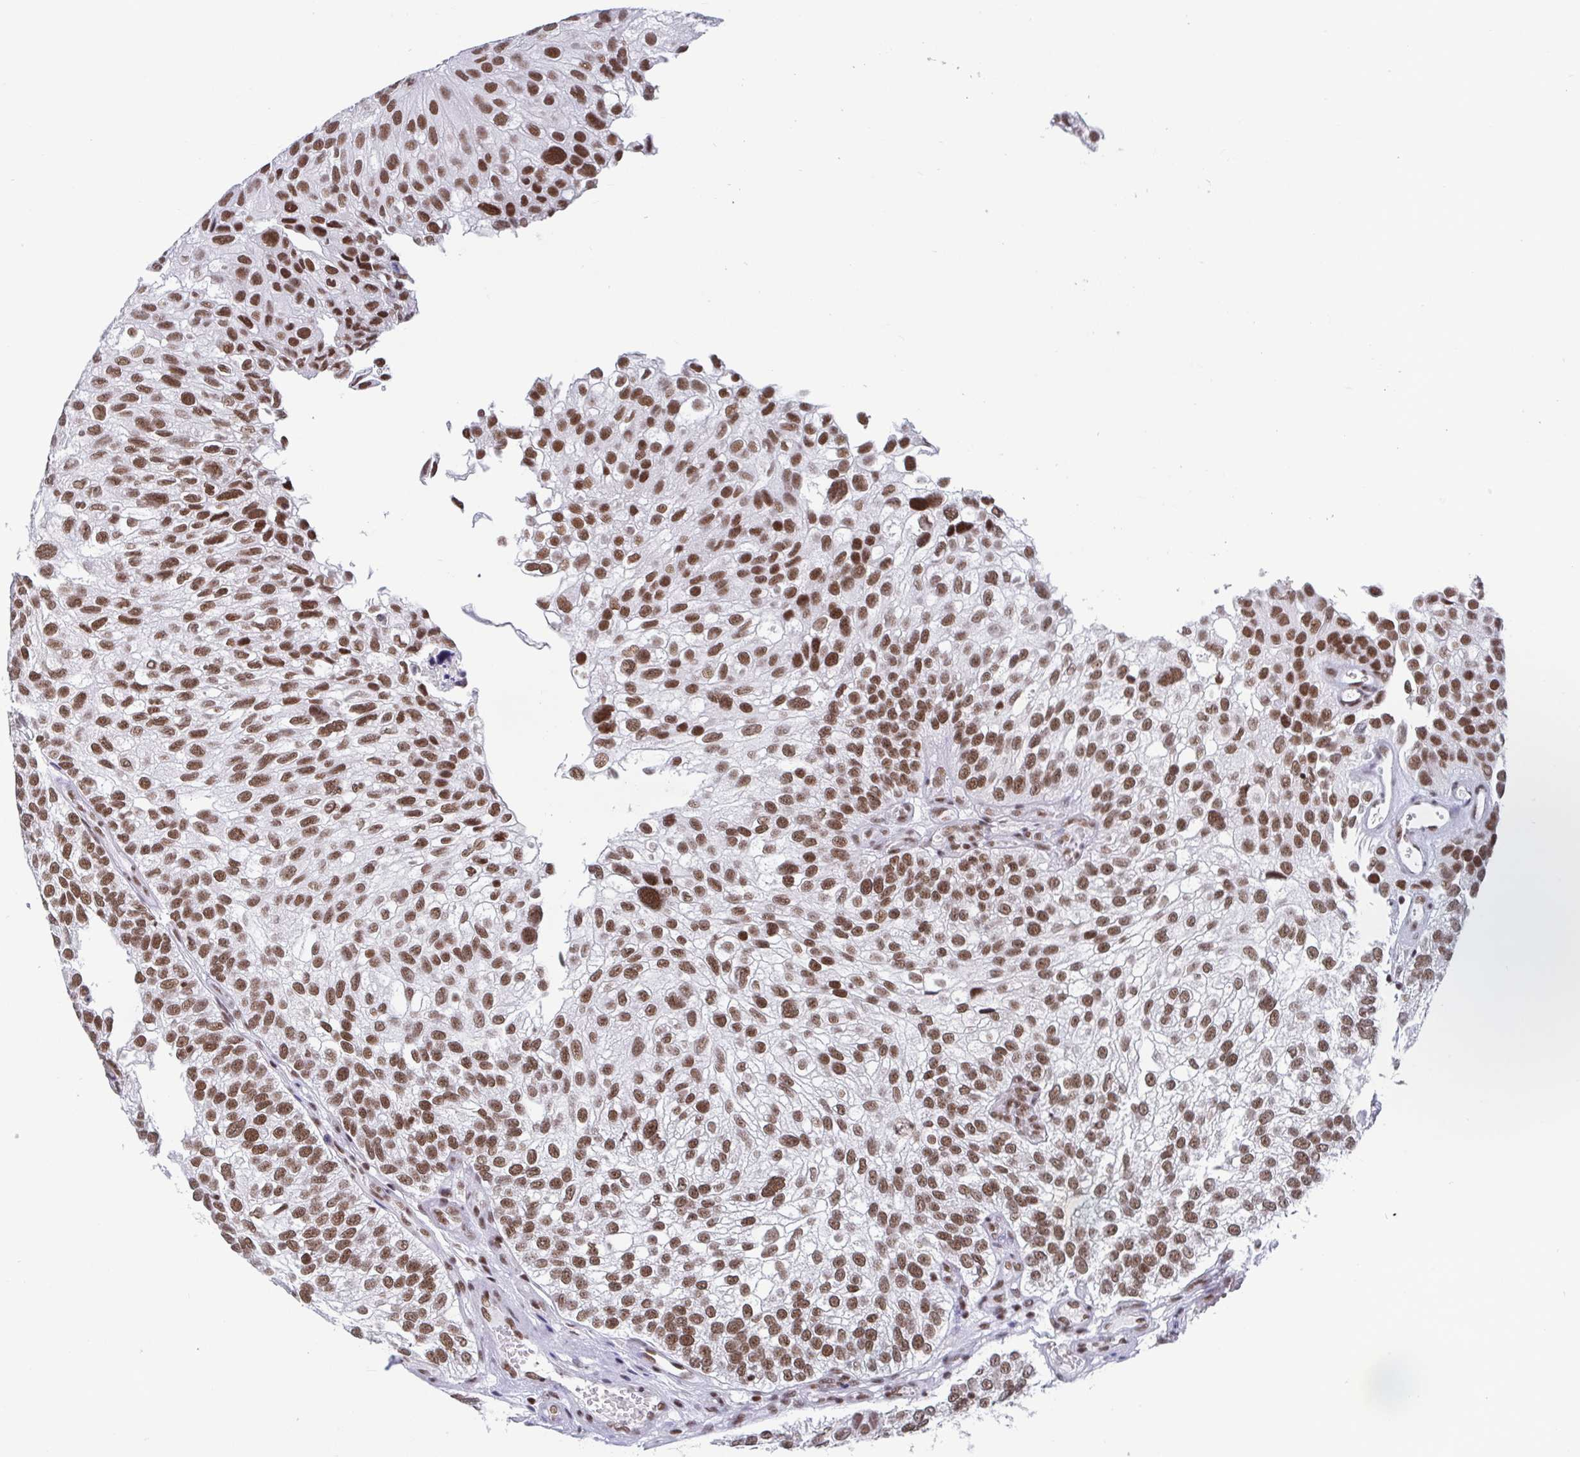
{"staining": {"intensity": "moderate", "quantity": ">75%", "location": "nuclear"}, "tissue": "urothelial cancer", "cell_type": "Tumor cells", "image_type": "cancer", "snomed": [{"axis": "morphology", "description": "Urothelial carcinoma, NOS"}, {"axis": "topography", "description": "Urinary bladder"}], "caption": "Immunohistochemistry (IHC) of urothelial cancer demonstrates medium levels of moderate nuclear staining in approximately >75% of tumor cells.", "gene": "CTCF", "patient": {"sex": "male", "age": 87}}